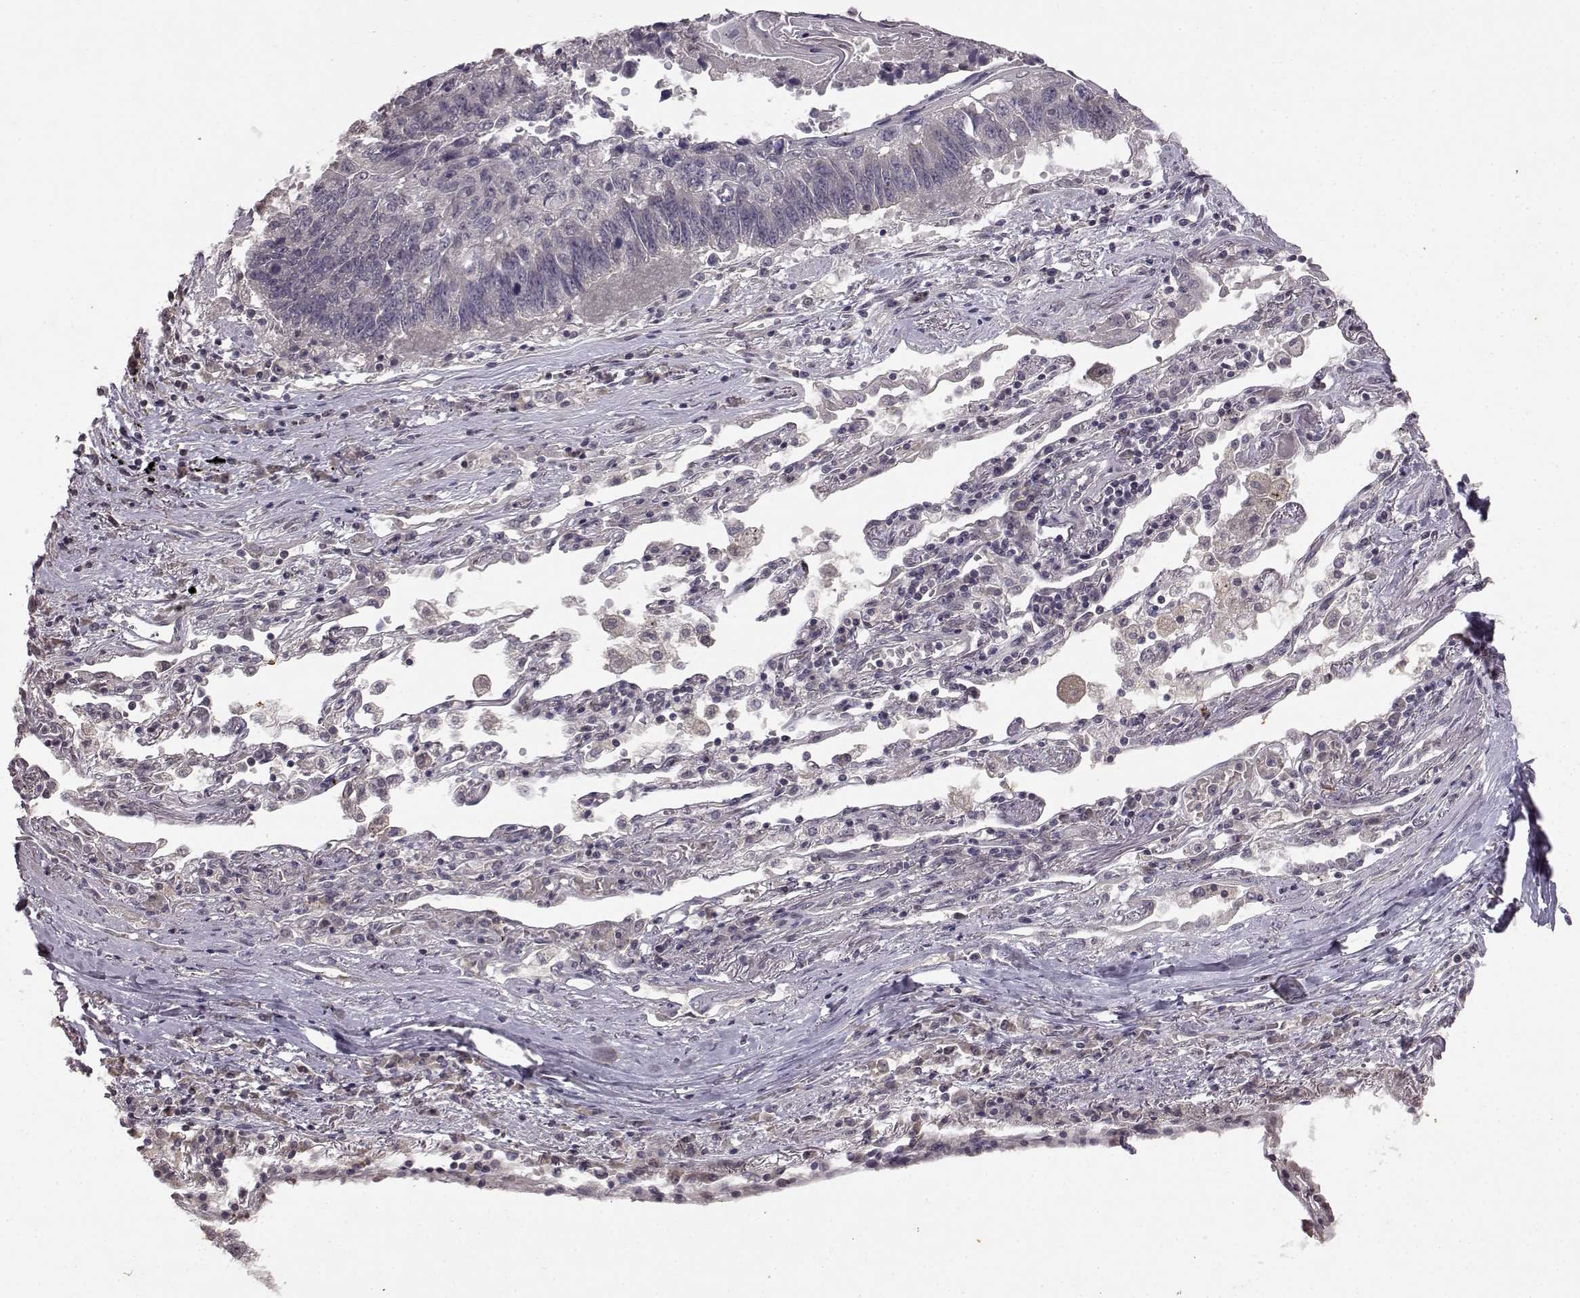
{"staining": {"intensity": "negative", "quantity": "none", "location": "none"}, "tissue": "lung cancer", "cell_type": "Tumor cells", "image_type": "cancer", "snomed": [{"axis": "morphology", "description": "Squamous cell carcinoma, NOS"}, {"axis": "topography", "description": "Lung"}], "caption": "This is a micrograph of immunohistochemistry staining of lung cancer (squamous cell carcinoma), which shows no staining in tumor cells.", "gene": "NTRK2", "patient": {"sex": "male", "age": 73}}